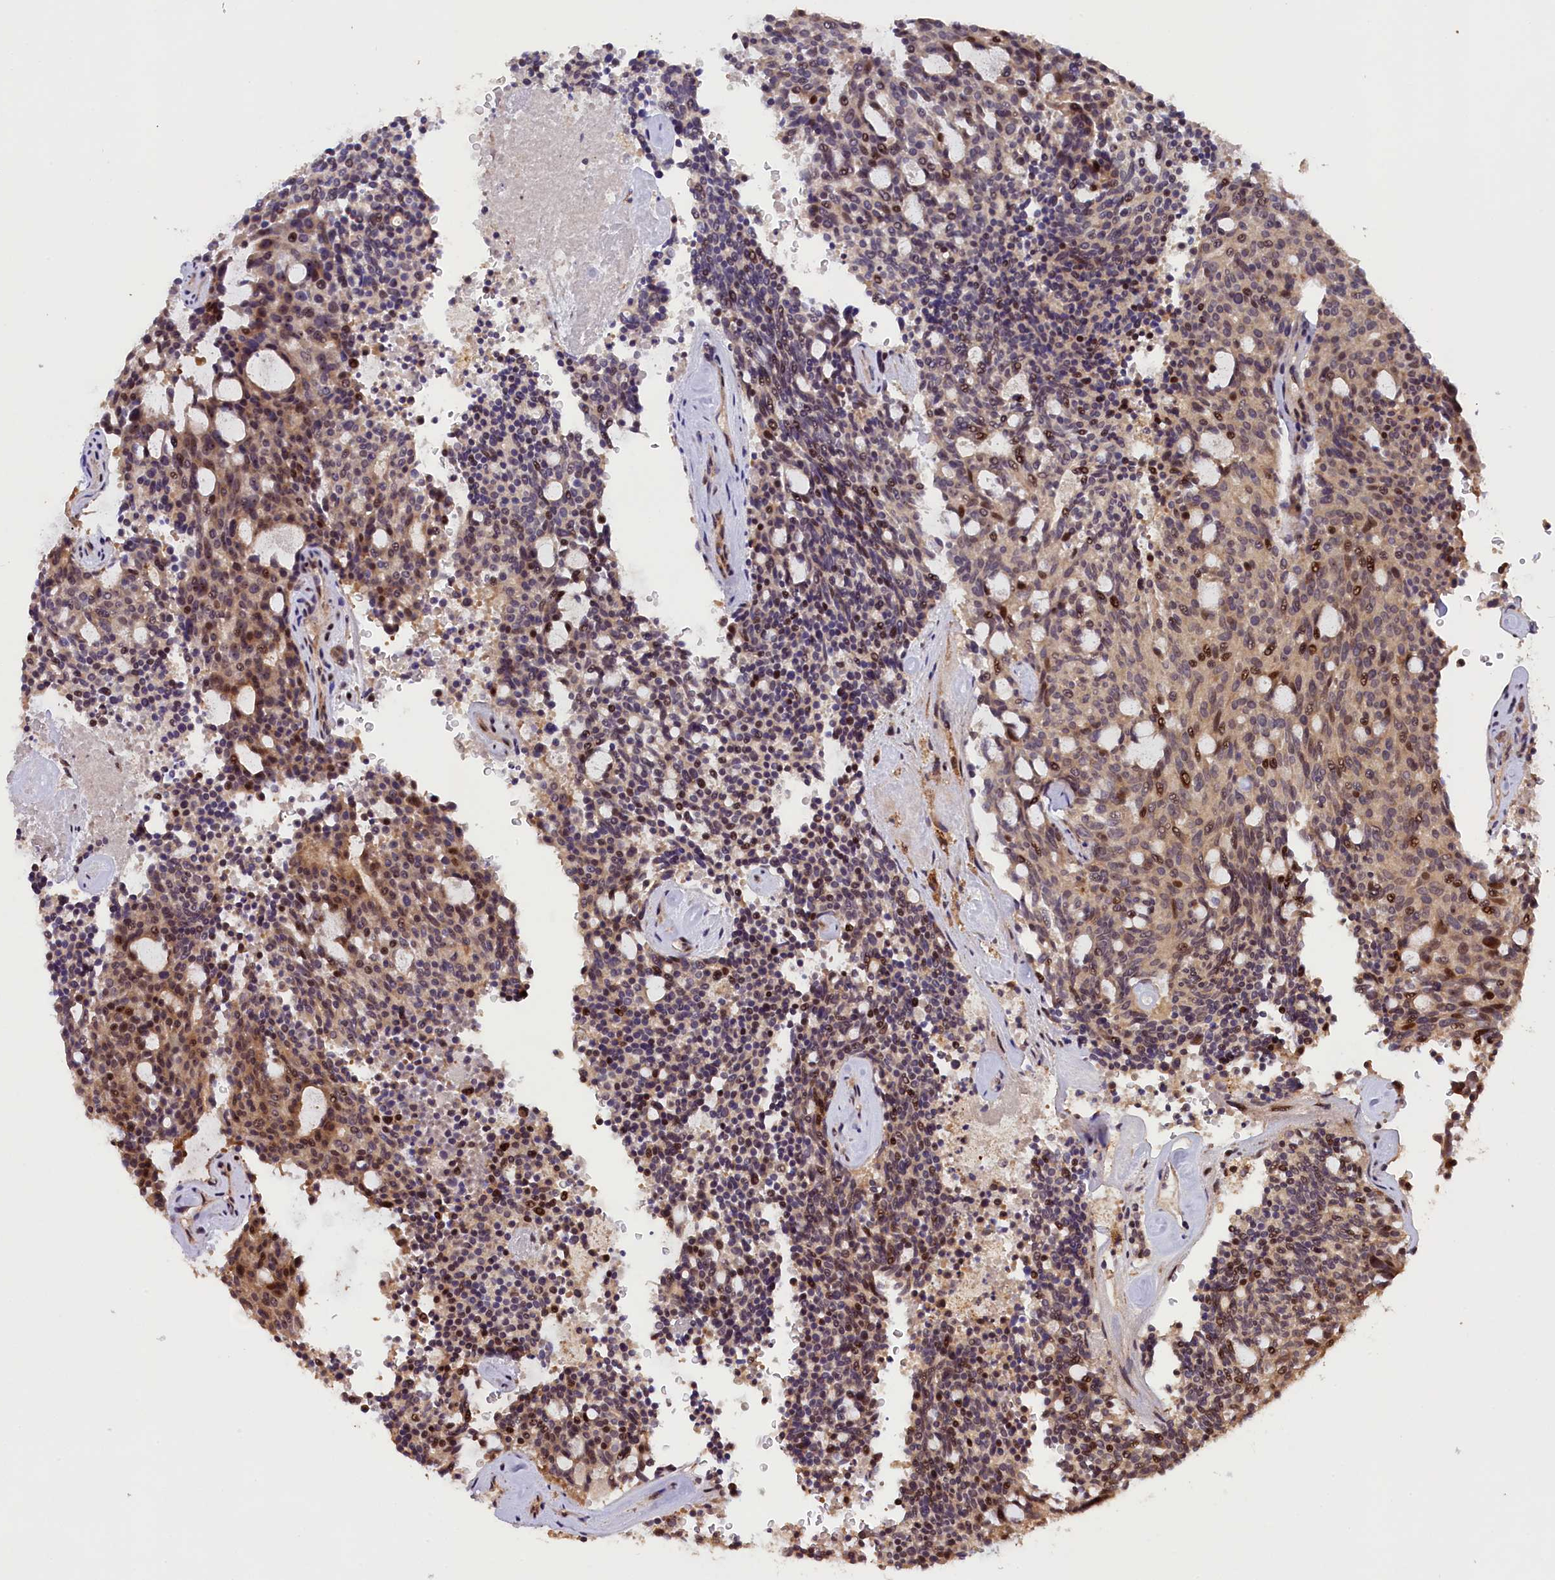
{"staining": {"intensity": "moderate", "quantity": "25%-75%", "location": "cytoplasmic/membranous,nuclear"}, "tissue": "carcinoid", "cell_type": "Tumor cells", "image_type": "cancer", "snomed": [{"axis": "morphology", "description": "Carcinoid, malignant, NOS"}, {"axis": "topography", "description": "Pancreas"}], "caption": "A photomicrograph of malignant carcinoid stained for a protein displays moderate cytoplasmic/membranous and nuclear brown staining in tumor cells.", "gene": "PHAF1", "patient": {"sex": "female", "age": 54}}